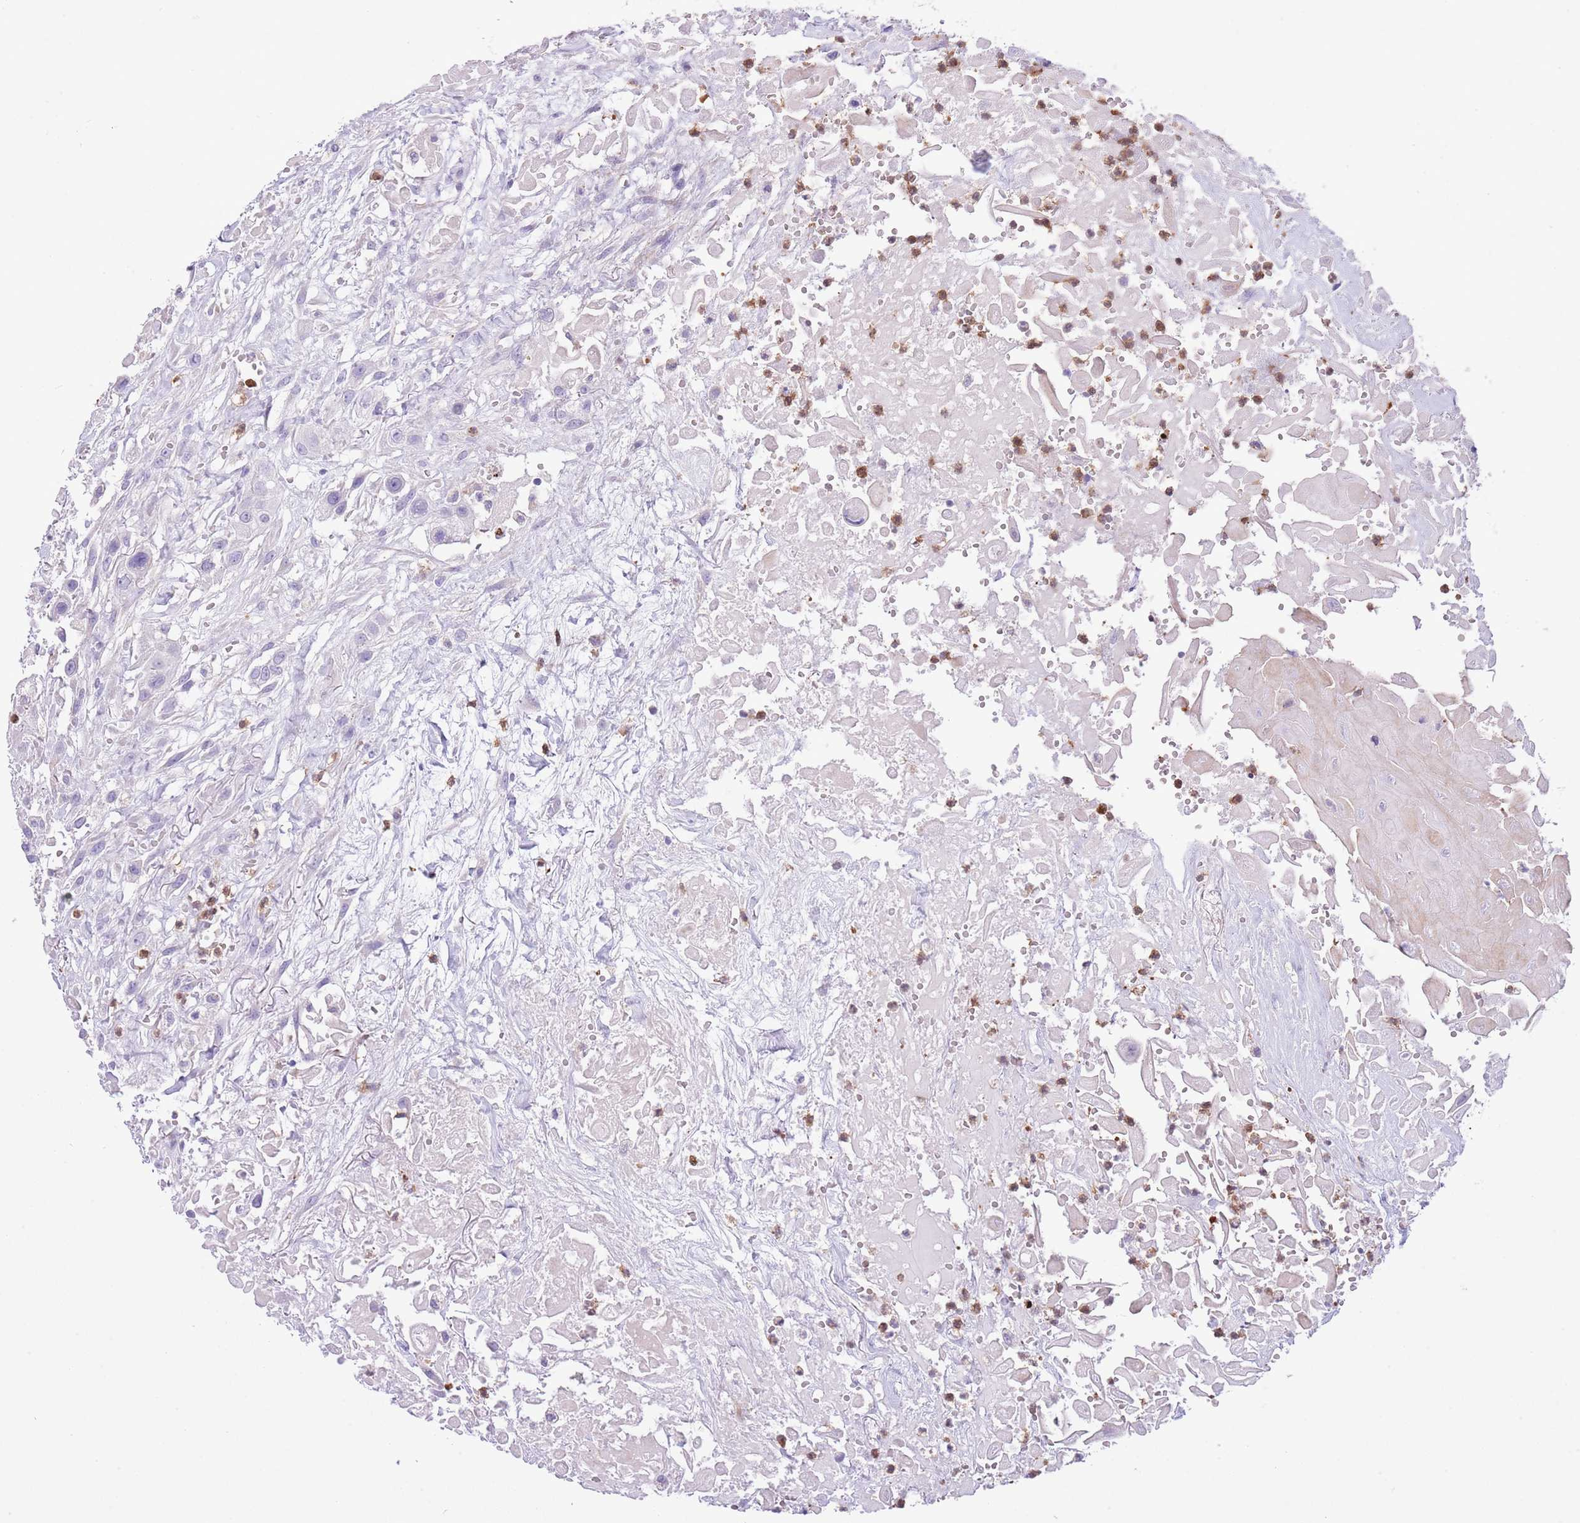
{"staining": {"intensity": "negative", "quantity": "none", "location": "none"}, "tissue": "head and neck cancer", "cell_type": "Tumor cells", "image_type": "cancer", "snomed": [{"axis": "morphology", "description": "Squamous cell carcinoma, NOS"}, {"axis": "topography", "description": "Head-Neck"}], "caption": "DAB immunohistochemical staining of human head and neck cancer demonstrates no significant expression in tumor cells.", "gene": "OR6M1", "patient": {"sex": "male", "age": 81}}